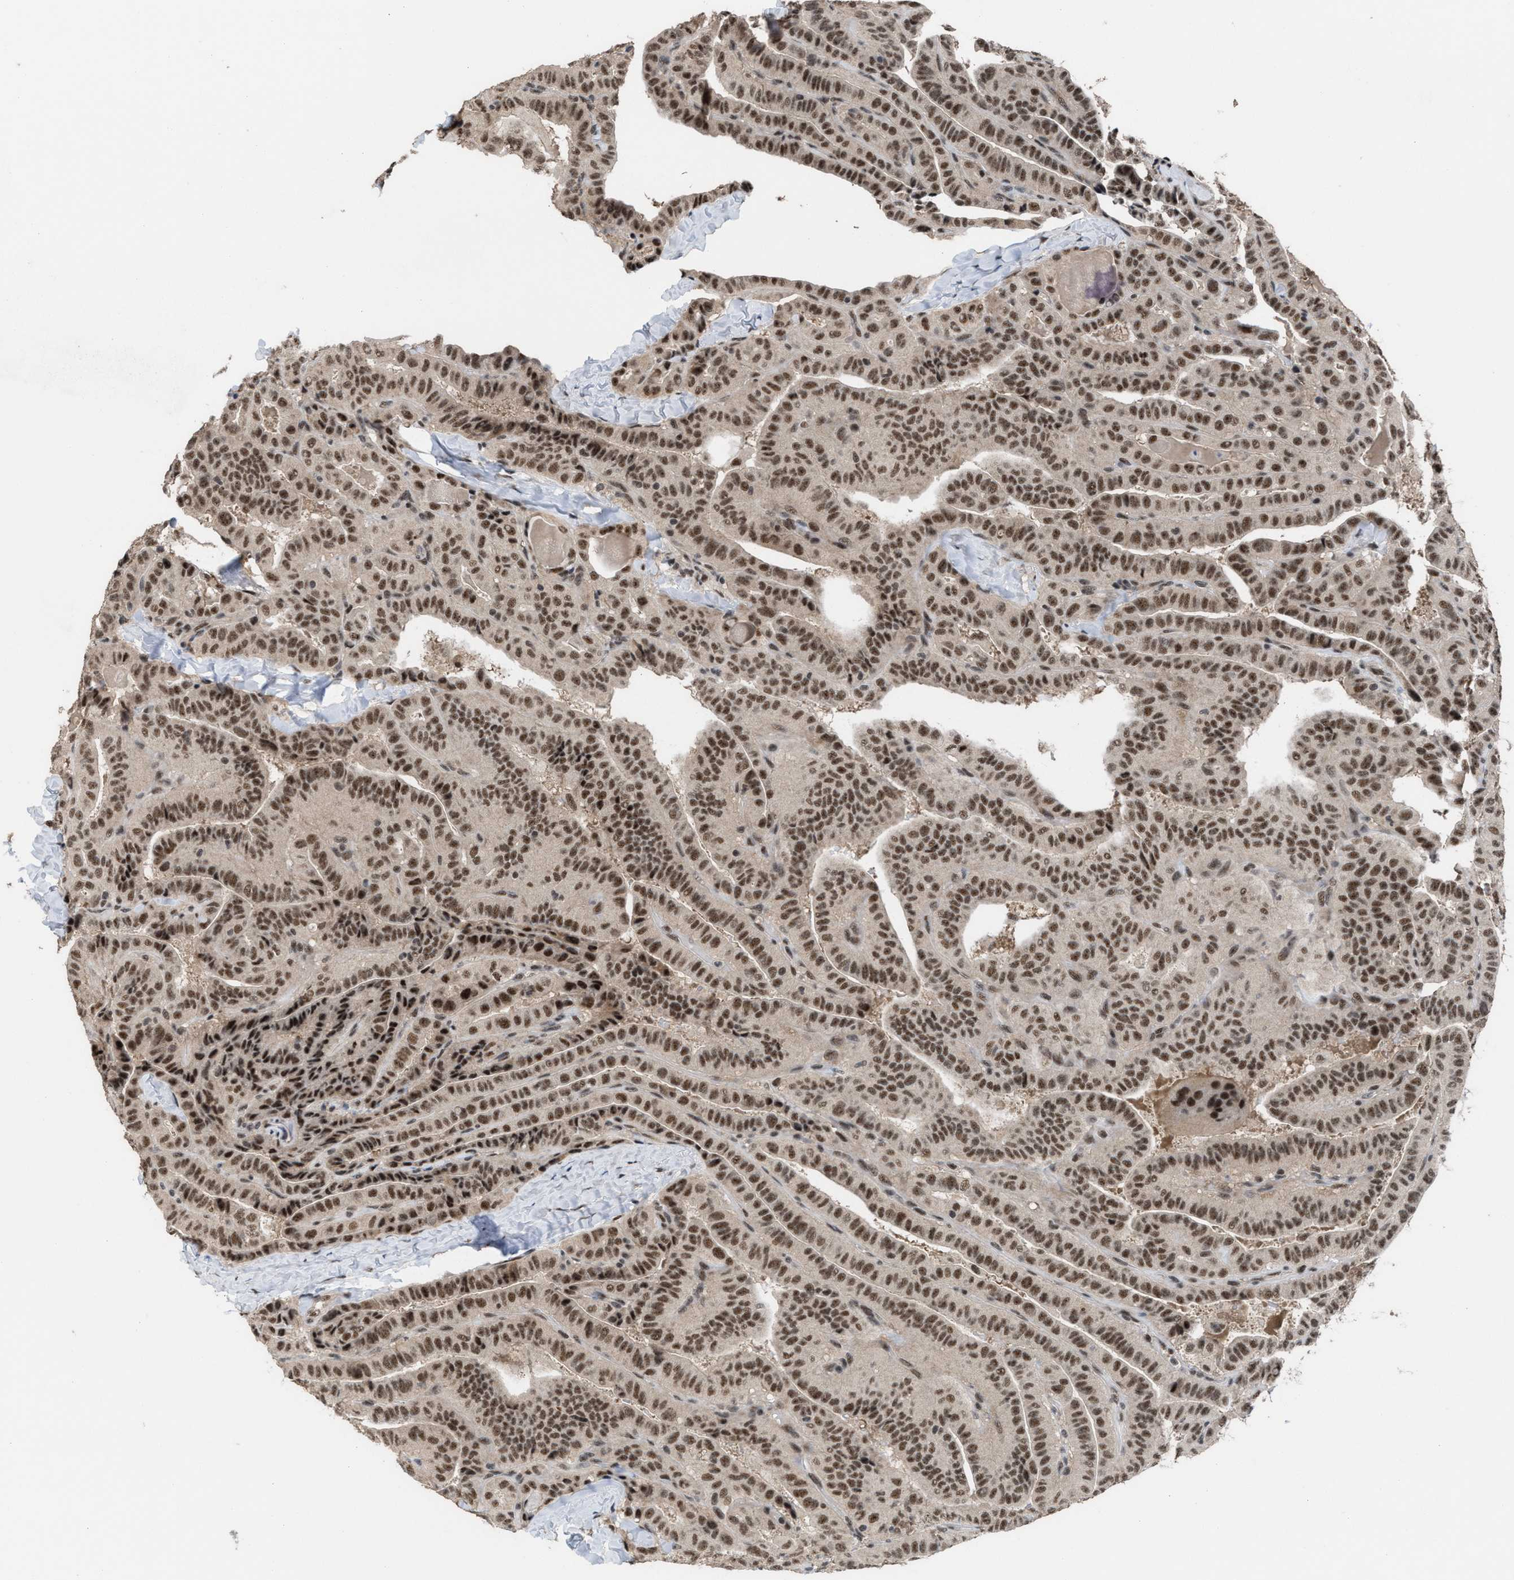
{"staining": {"intensity": "strong", "quantity": ">75%", "location": "nuclear"}, "tissue": "thyroid cancer", "cell_type": "Tumor cells", "image_type": "cancer", "snomed": [{"axis": "morphology", "description": "Papillary adenocarcinoma, NOS"}, {"axis": "topography", "description": "Thyroid gland"}], "caption": "Thyroid cancer (papillary adenocarcinoma) stained with a brown dye exhibits strong nuclear positive positivity in approximately >75% of tumor cells.", "gene": "PRPF4", "patient": {"sex": "male", "age": 77}}